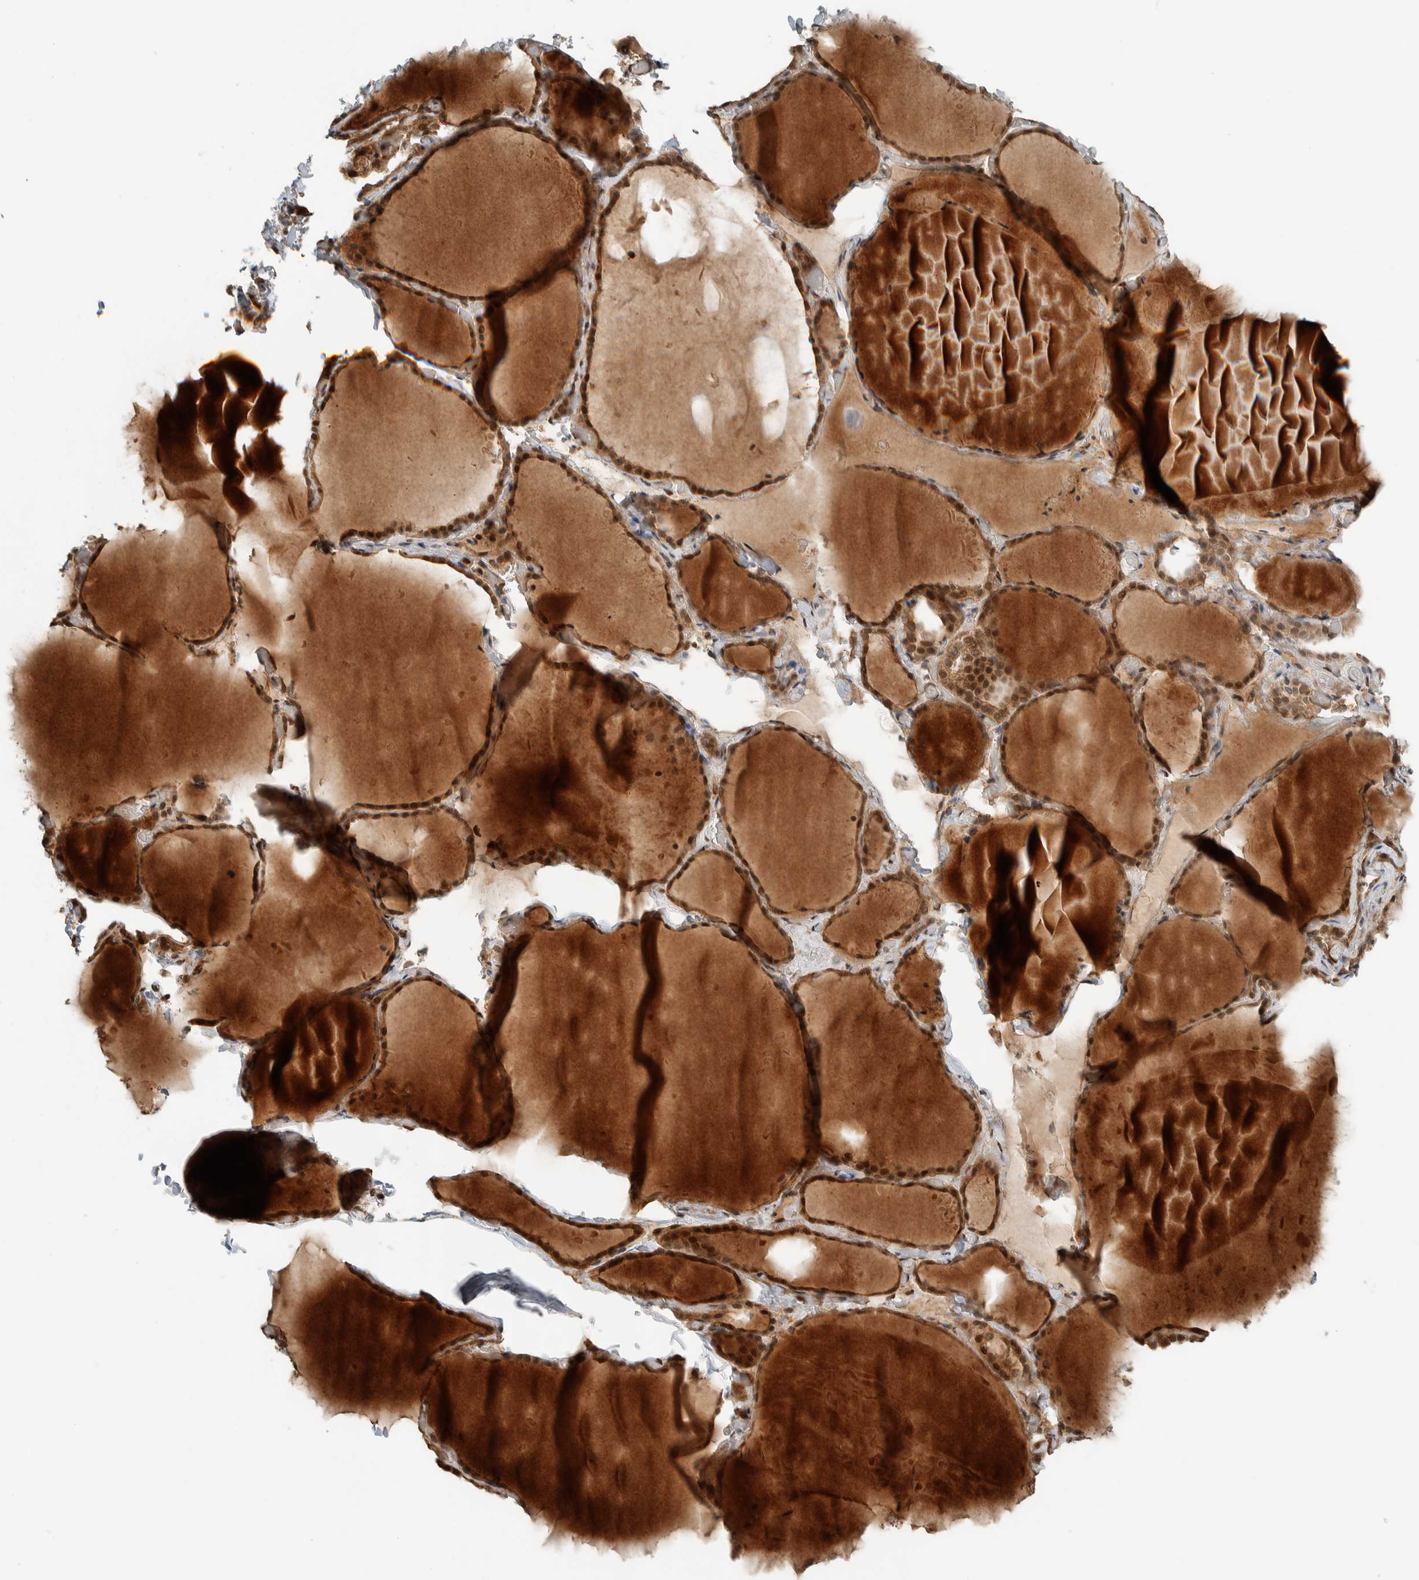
{"staining": {"intensity": "strong", "quantity": ">75%", "location": "cytoplasmic/membranous,nuclear"}, "tissue": "thyroid gland", "cell_type": "Glandular cells", "image_type": "normal", "snomed": [{"axis": "morphology", "description": "Normal tissue, NOS"}, {"axis": "topography", "description": "Thyroid gland"}], "caption": "Strong cytoplasmic/membranous,nuclear positivity is present in approximately >75% of glandular cells in unremarkable thyroid gland. (IHC, brightfield microscopy, high magnification).", "gene": "STXBP4", "patient": {"sex": "female", "age": 22}}